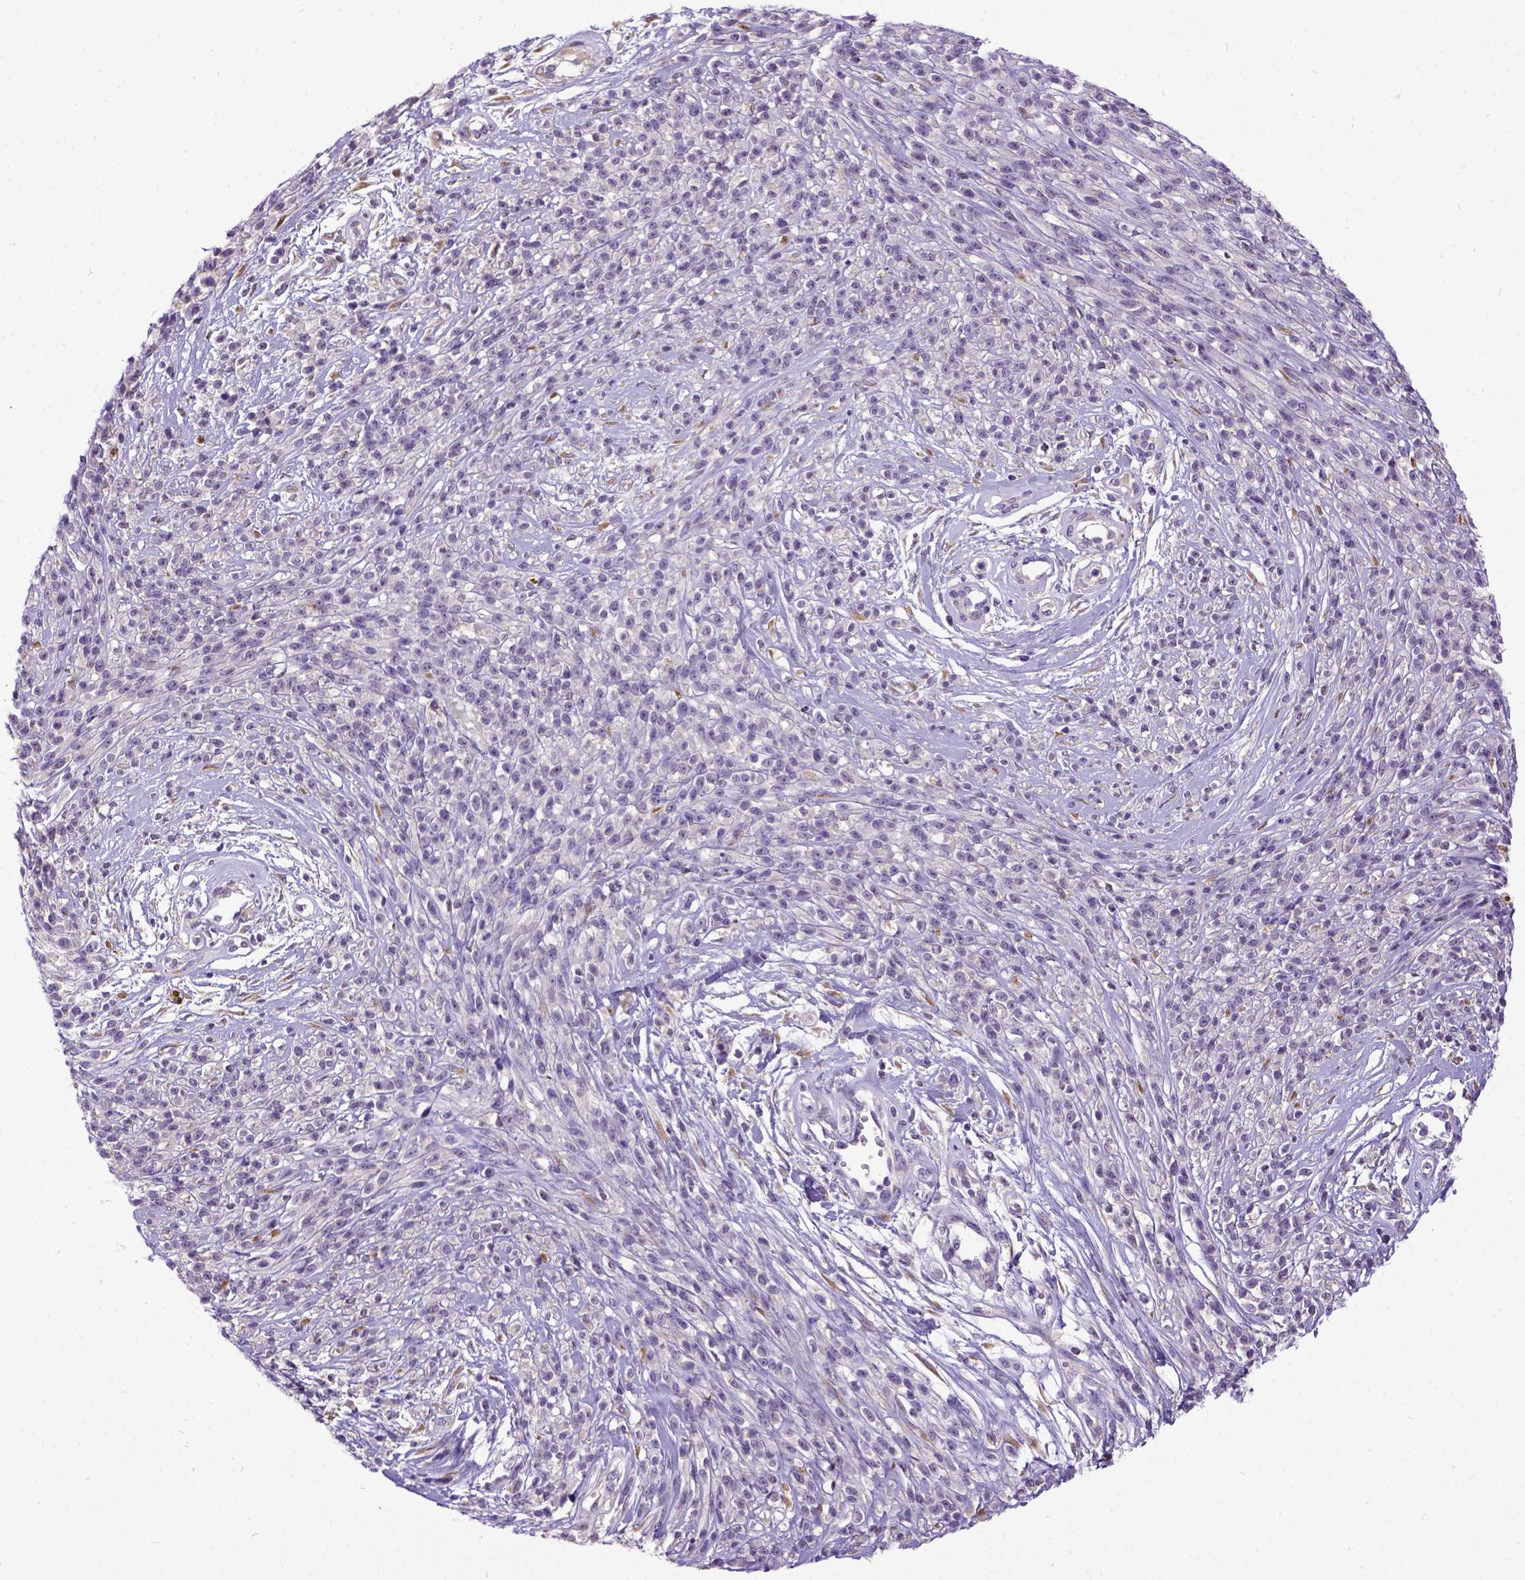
{"staining": {"intensity": "negative", "quantity": "none", "location": "none"}, "tissue": "melanoma", "cell_type": "Tumor cells", "image_type": "cancer", "snomed": [{"axis": "morphology", "description": "Malignant melanoma, NOS"}, {"axis": "topography", "description": "Skin"}, {"axis": "topography", "description": "Skin of trunk"}], "caption": "Tumor cells show no significant protein expression in melanoma.", "gene": "NEK5", "patient": {"sex": "male", "age": 74}}